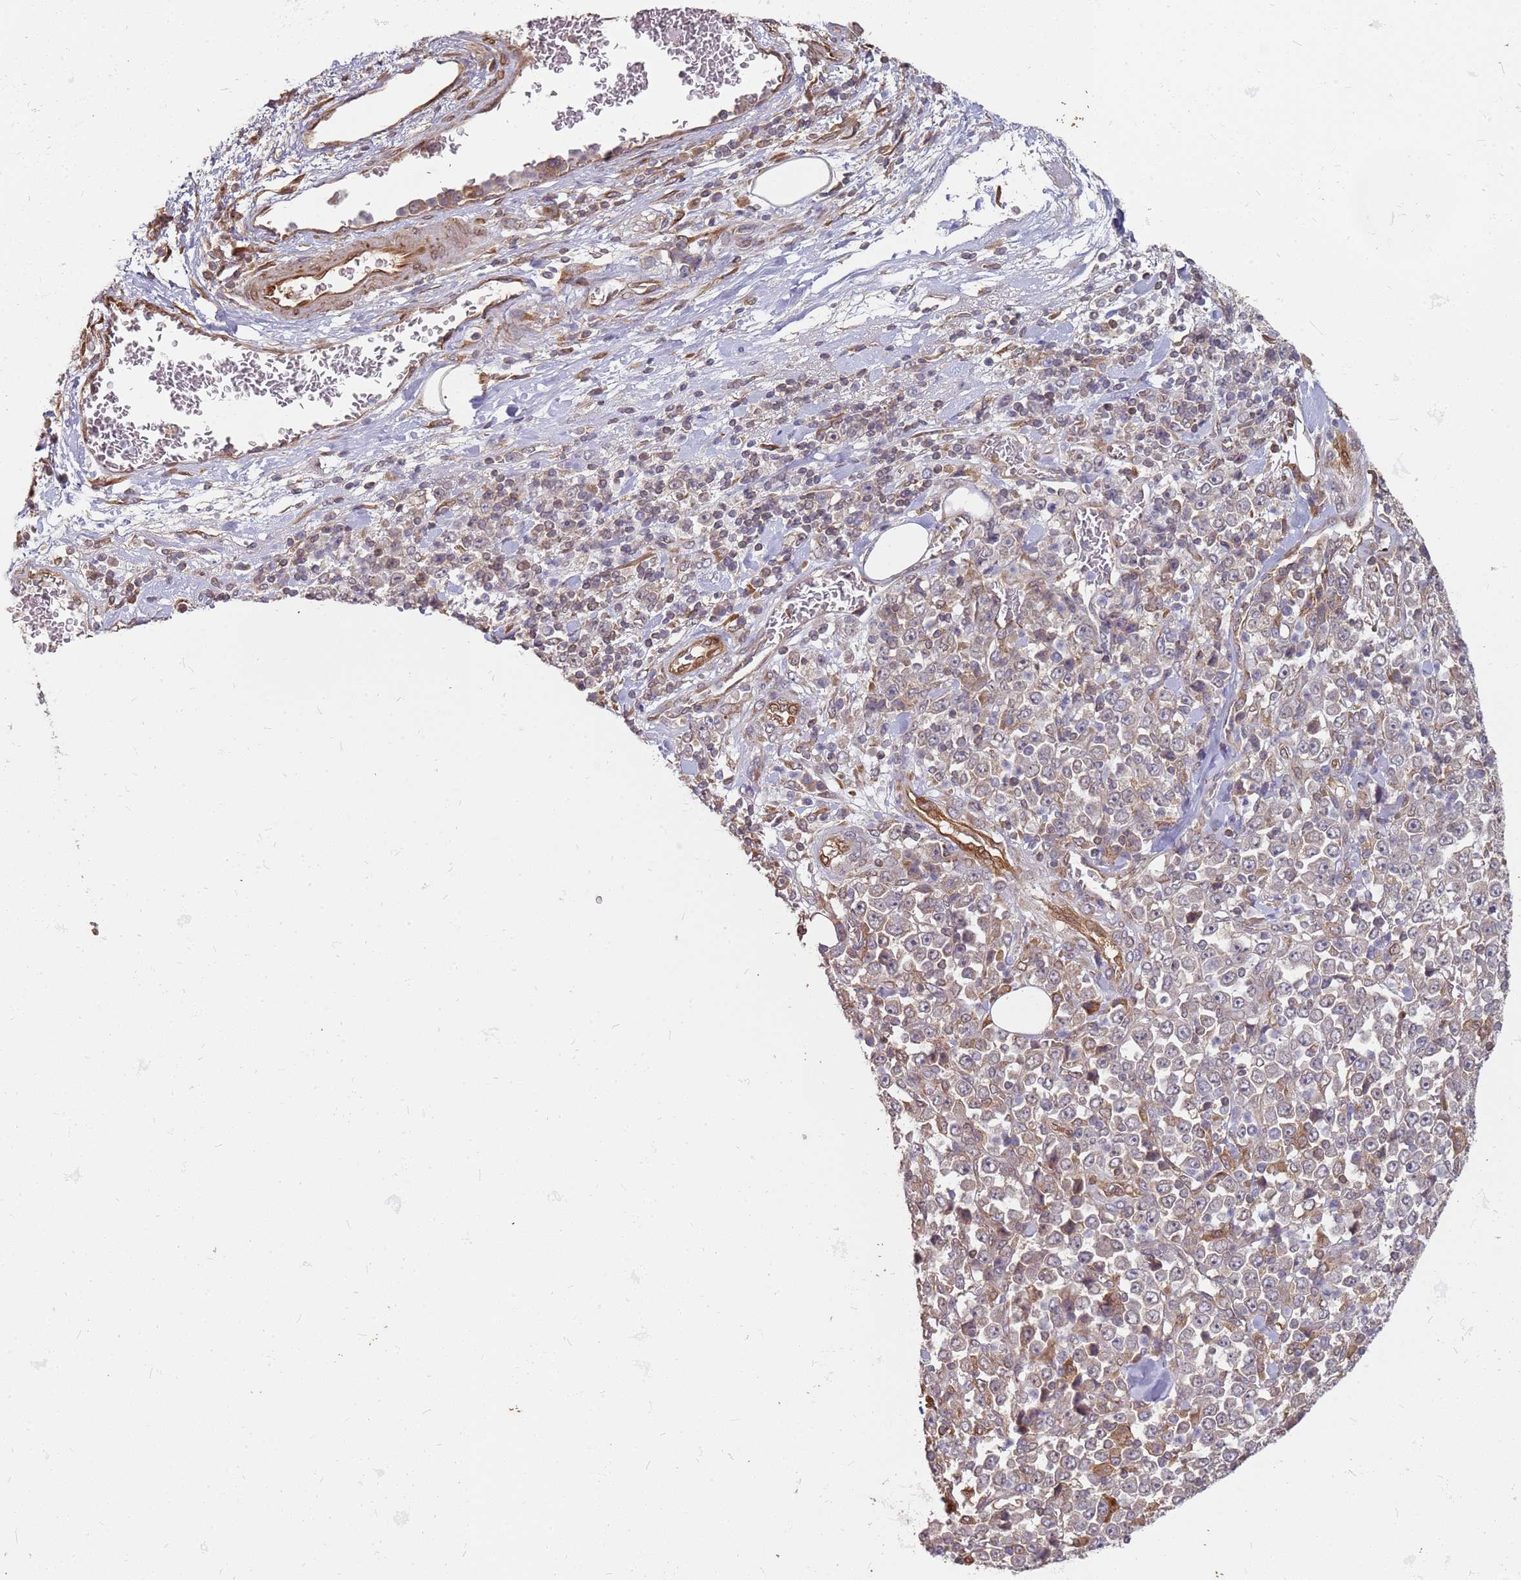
{"staining": {"intensity": "weak", "quantity": "25%-75%", "location": "cytoplasmic/membranous"}, "tissue": "stomach cancer", "cell_type": "Tumor cells", "image_type": "cancer", "snomed": [{"axis": "morphology", "description": "Normal tissue, NOS"}, {"axis": "morphology", "description": "Adenocarcinoma, NOS"}, {"axis": "topography", "description": "Stomach, upper"}, {"axis": "topography", "description": "Stomach"}], "caption": "Weak cytoplasmic/membranous staining is present in approximately 25%-75% of tumor cells in stomach cancer.", "gene": "NUDT14", "patient": {"sex": "male", "age": 59}}